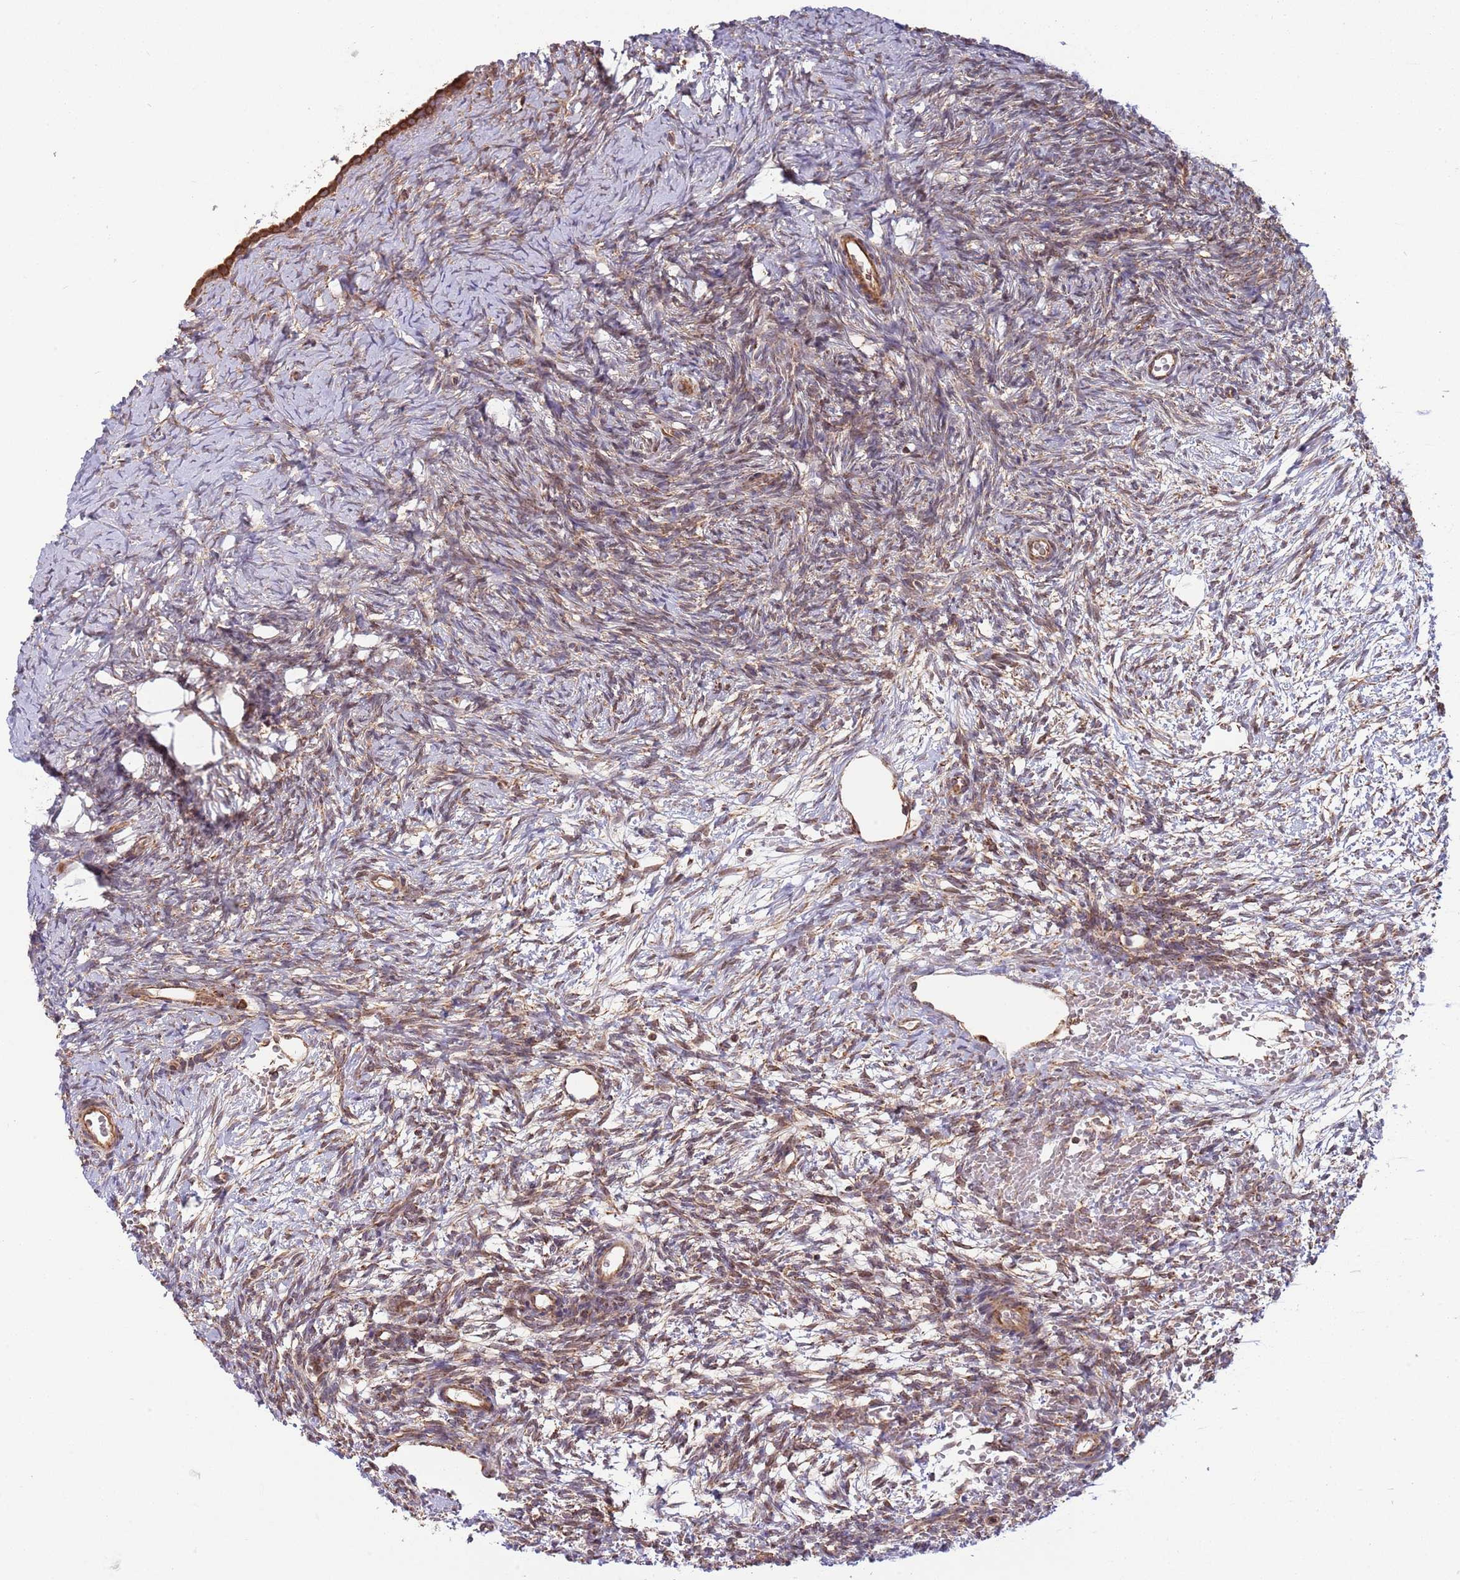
{"staining": {"intensity": "strong", "quantity": ">75%", "location": "cytoplasmic/membranous"}, "tissue": "ovary", "cell_type": "Follicle cells", "image_type": "normal", "snomed": [{"axis": "morphology", "description": "Normal tissue, NOS"}, {"axis": "topography", "description": "Ovary"}], "caption": "Immunohistochemical staining of normal ovary reveals strong cytoplasmic/membranous protein staining in approximately >75% of follicle cells.", "gene": "ATP5PD", "patient": {"sex": "female", "age": 39}}